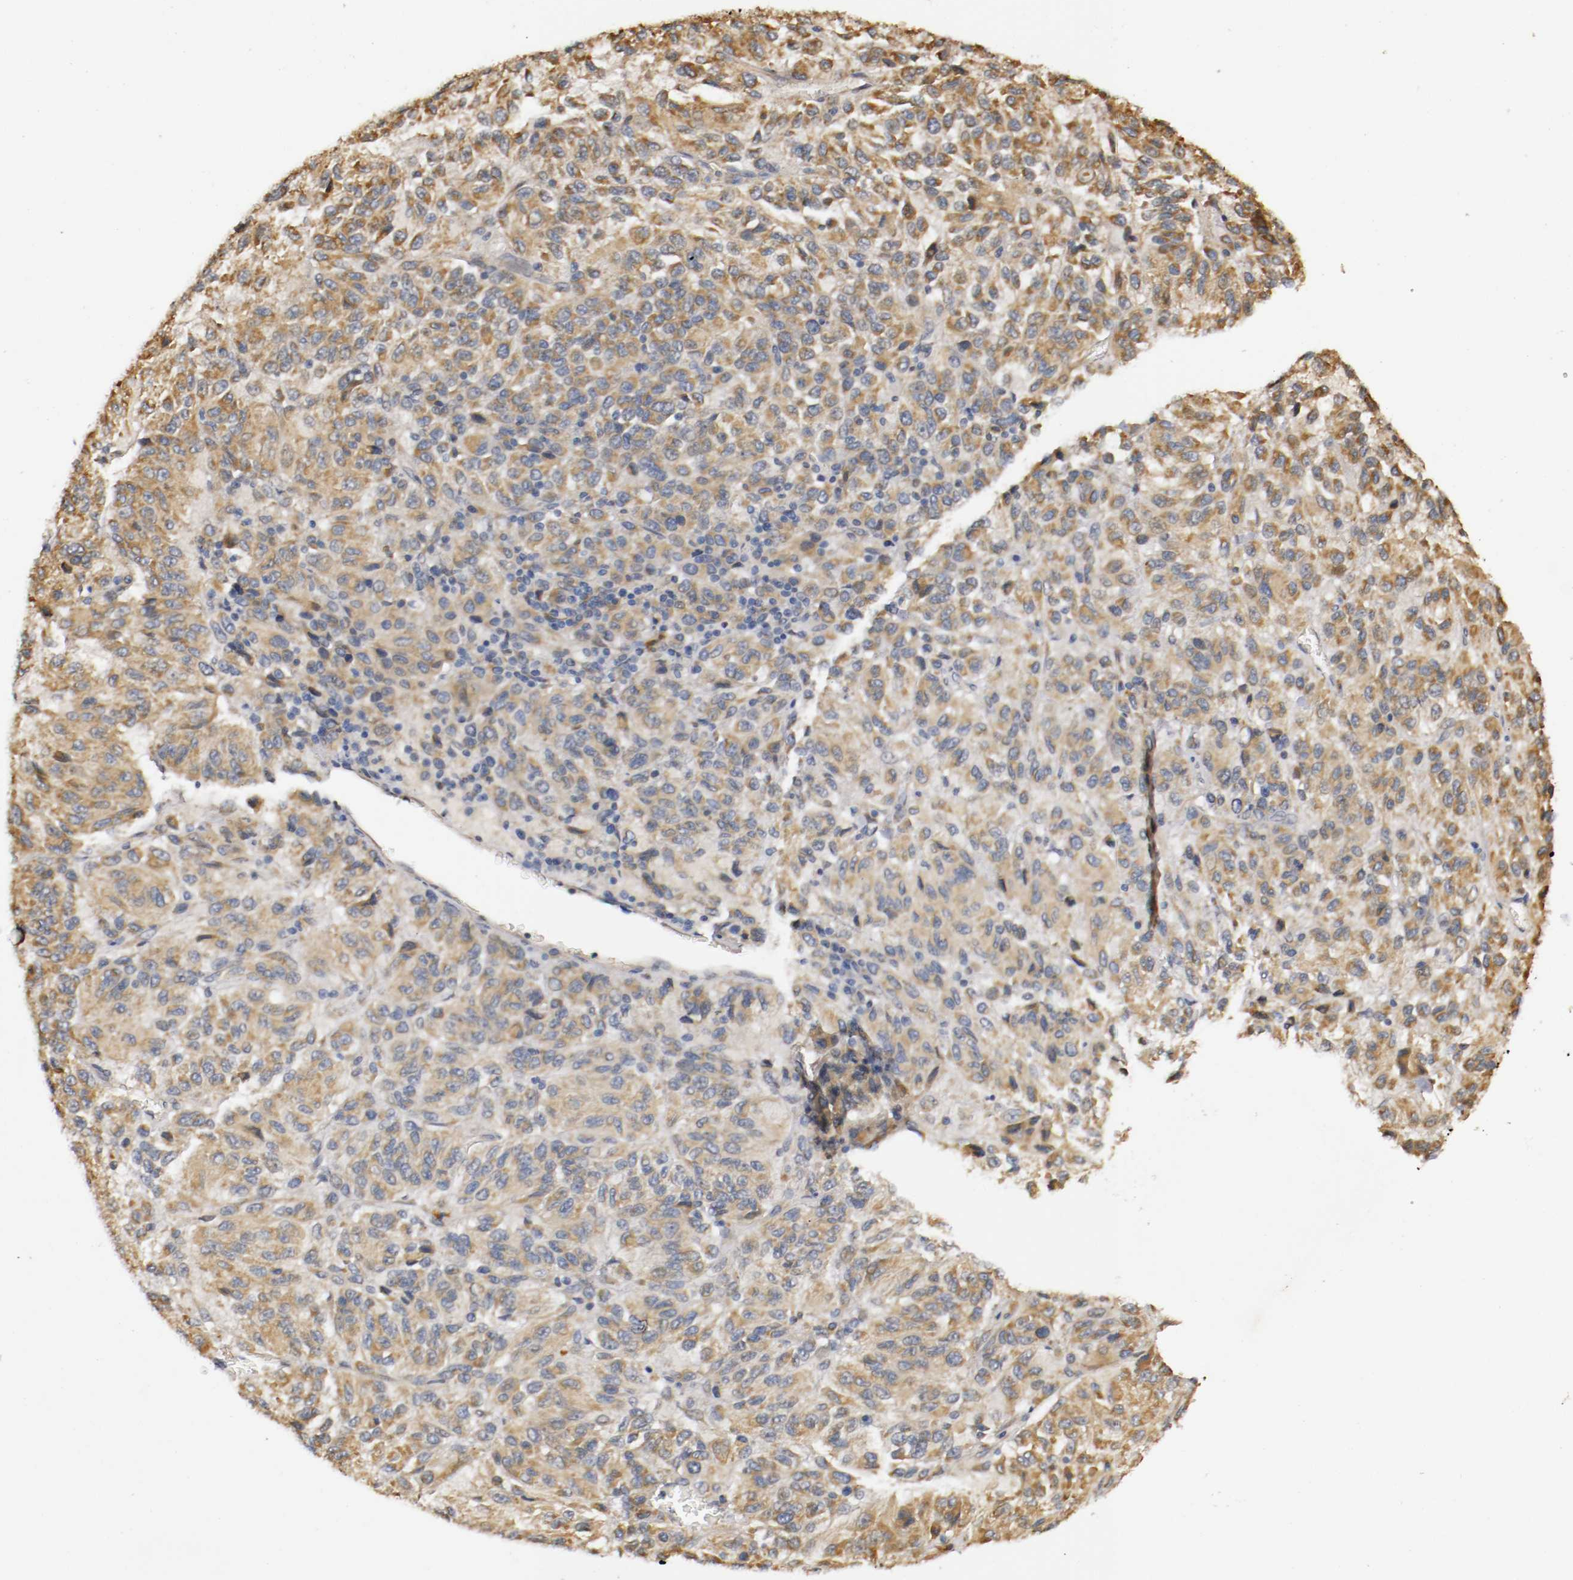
{"staining": {"intensity": "moderate", "quantity": ">75%", "location": "cytoplasmic/membranous"}, "tissue": "melanoma", "cell_type": "Tumor cells", "image_type": "cancer", "snomed": [{"axis": "morphology", "description": "Malignant melanoma, Metastatic site"}, {"axis": "topography", "description": "Lung"}], "caption": "IHC histopathology image of human melanoma stained for a protein (brown), which shows medium levels of moderate cytoplasmic/membranous expression in approximately >75% of tumor cells.", "gene": "VEZT", "patient": {"sex": "male", "age": 64}}